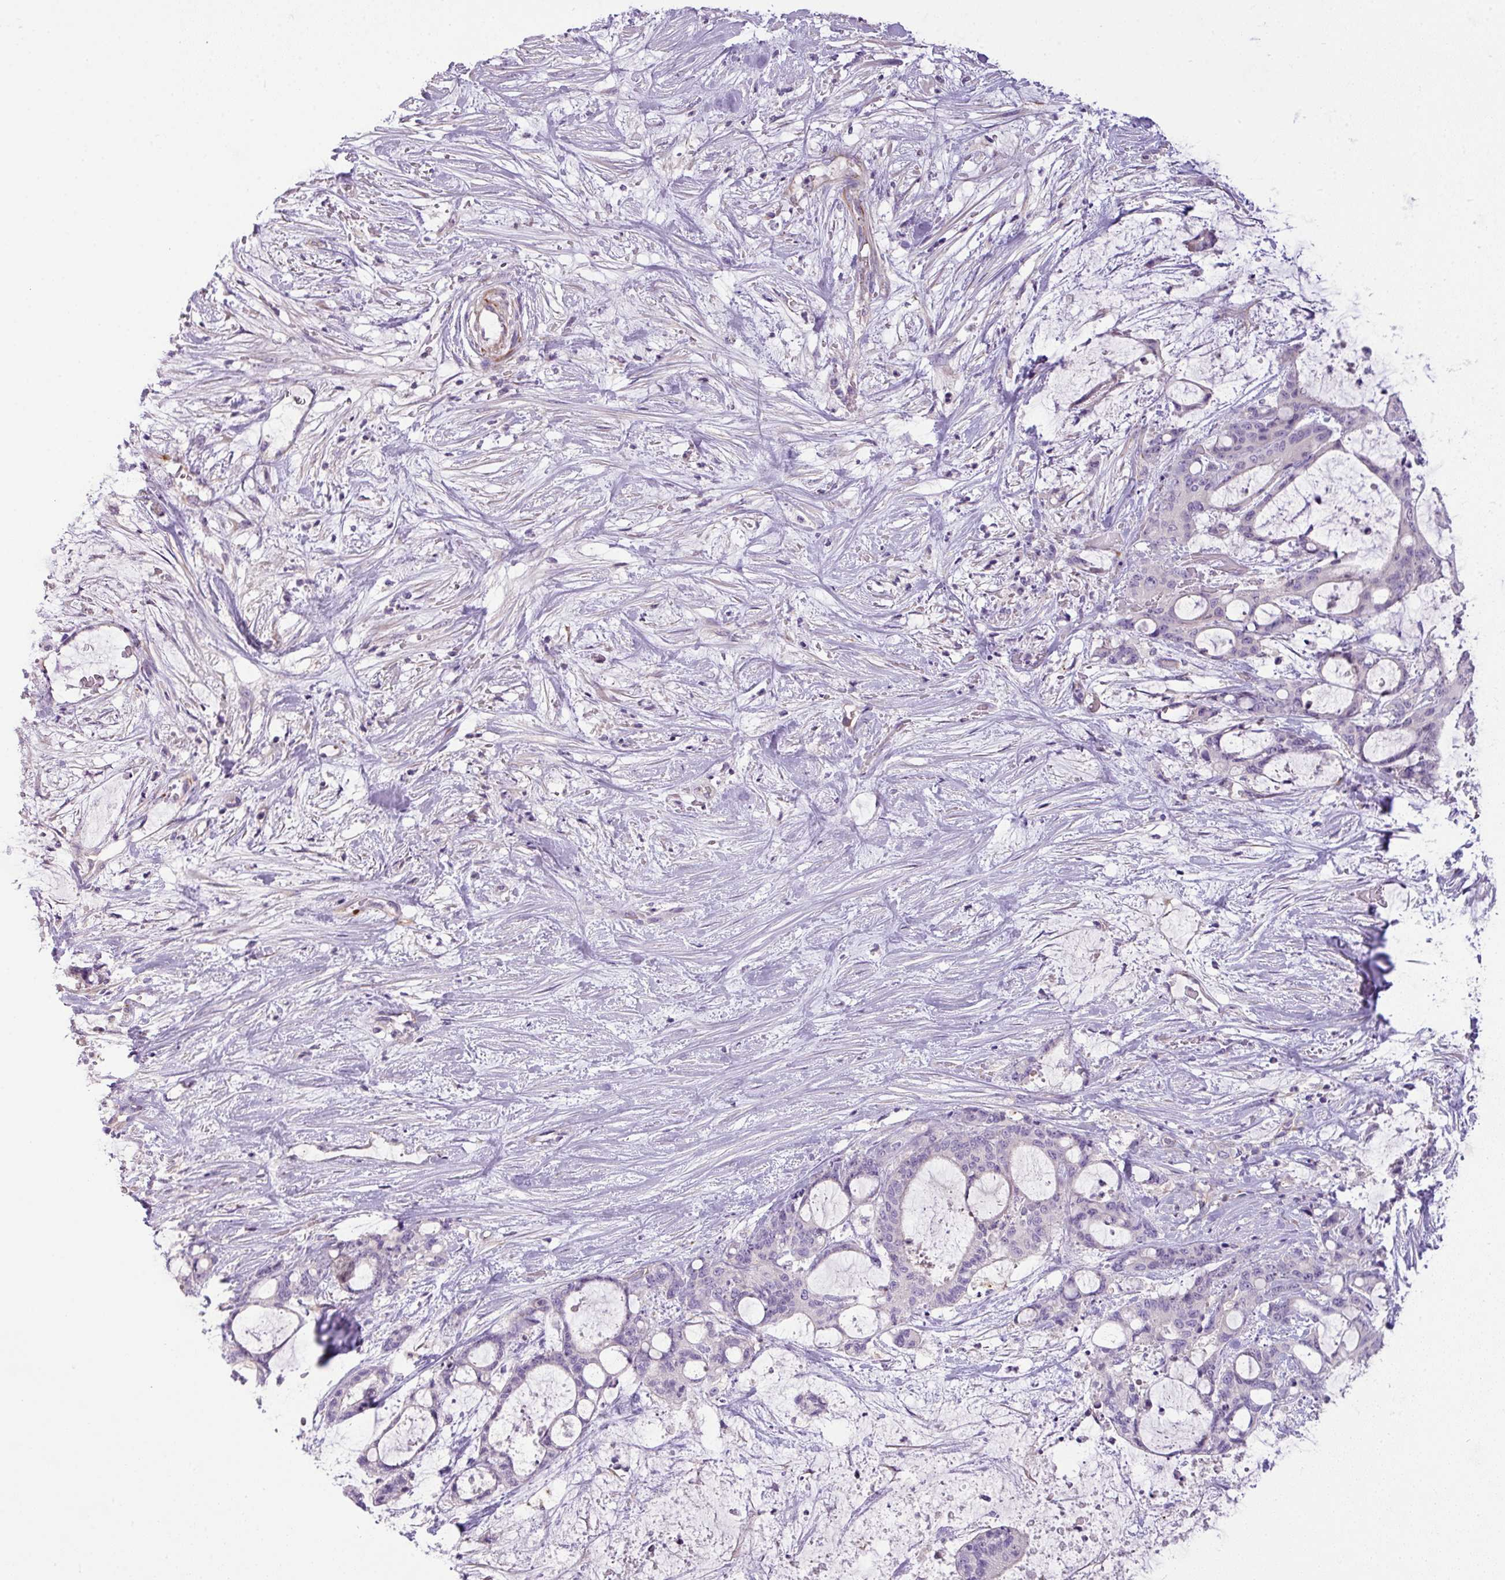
{"staining": {"intensity": "negative", "quantity": "none", "location": "none"}, "tissue": "liver cancer", "cell_type": "Tumor cells", "image_type": "cancer", "snomed": [{"axis": "morphology", "description": "Normal tissue, NOS"}, {"axis": "morphology", "description": "Cholangiocarcinoma"}, {"axis": "topography", "description": "Liver"}, {"axis": "topography", "description": "Peripheral nerve tissue"}], "caption": "IHC of liver cancer (cholangiocarcinoma) exhibits no staining in tumor cells.", "gene": "ENSG00000273748", "patient": {"sex": "female", "age": 73}}